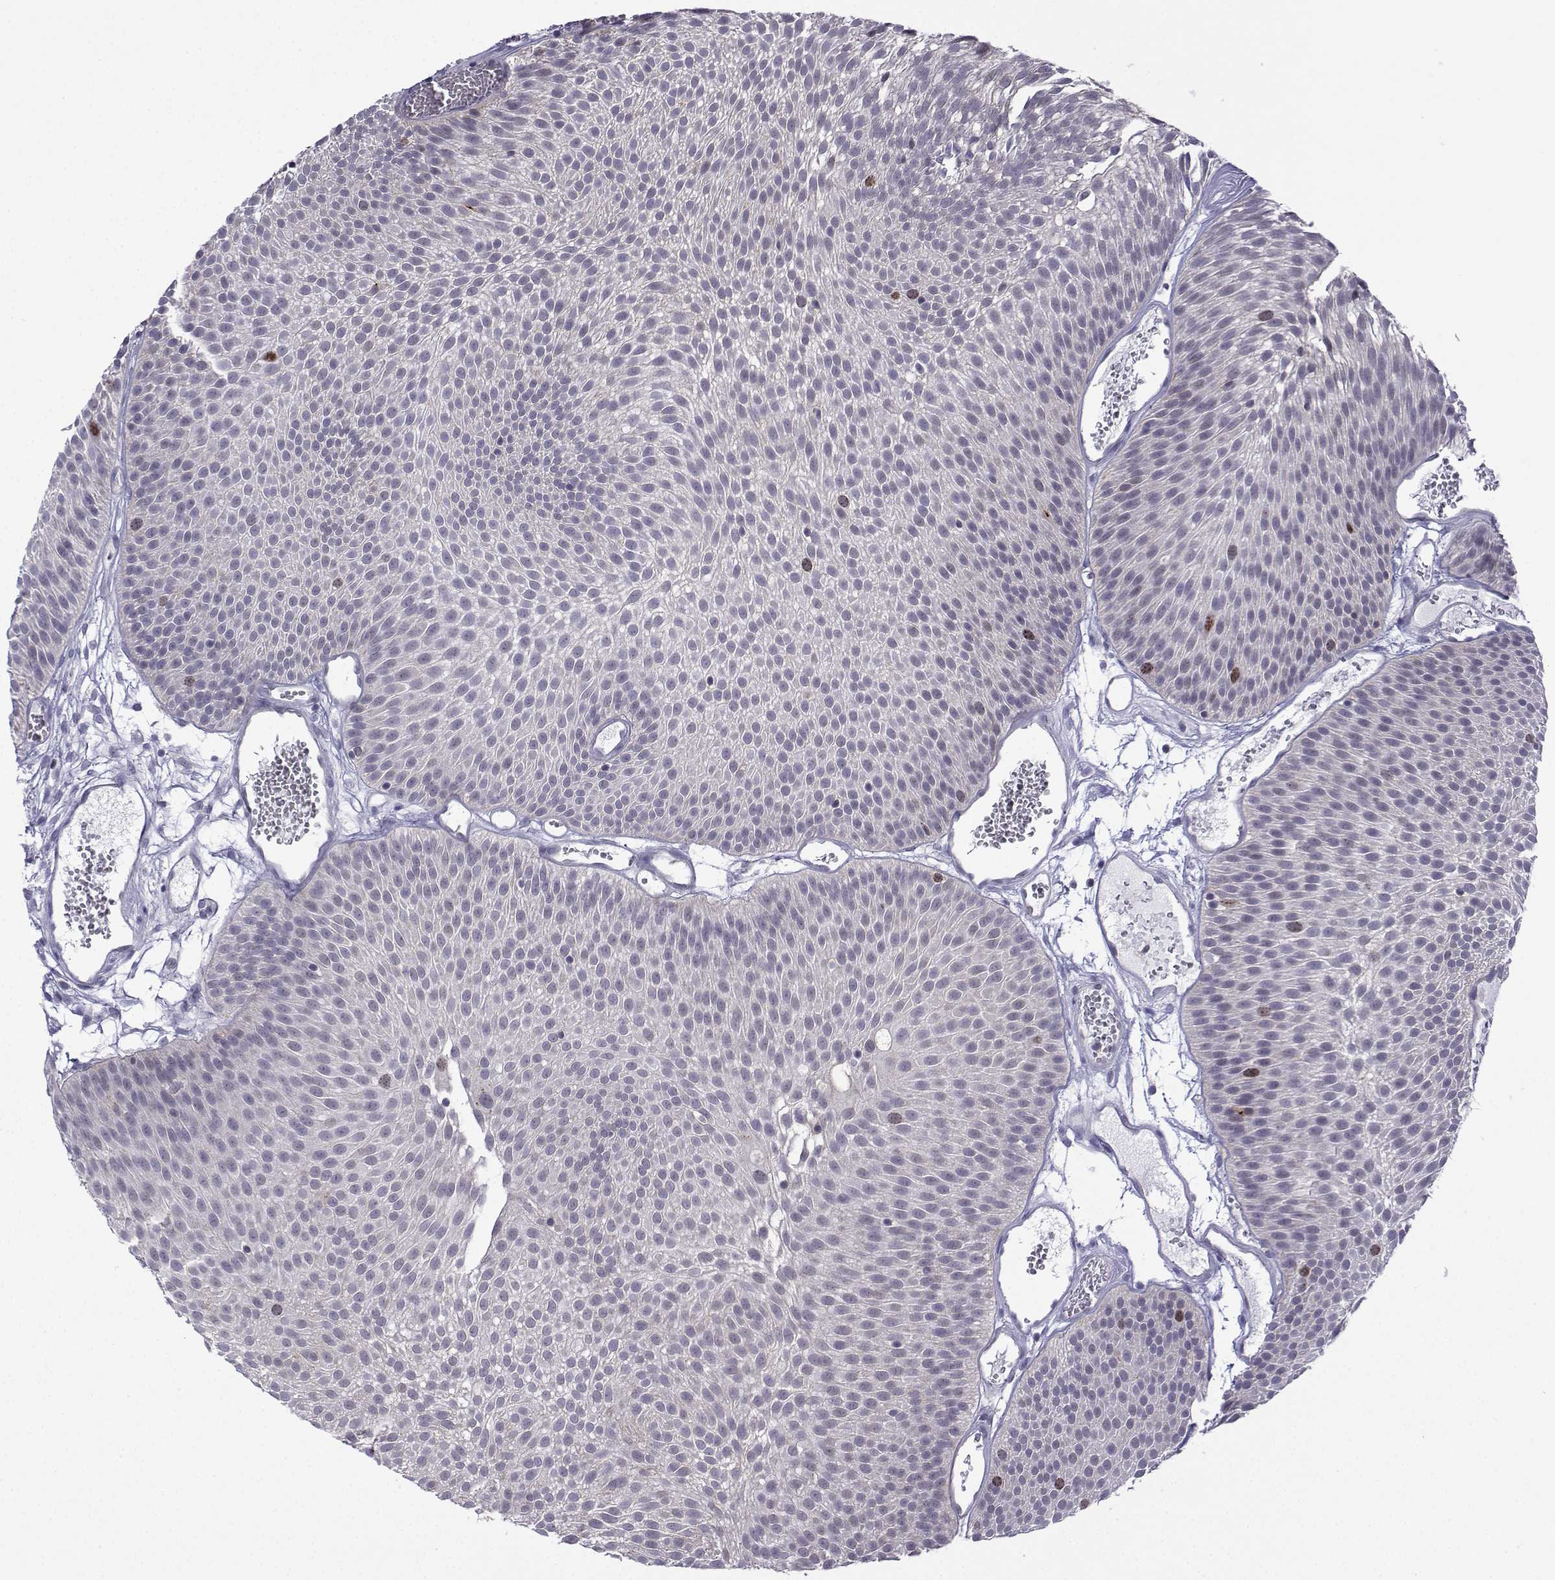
{"staining": {"intensity": "moderate", "quantity": "<25%", "location": "nuclear"}, "tissue": "urothelial cancer", "cell_type": "Tumor cells", "image_type": "cancer", "snomed": [{"axis": "morphology", "description": "Urothelial carcinoma, Low grade"}, {"axis": "topography", "description": "Urinary bladder"}], "caption": "Protein expression analysis of urothelial cancer exhibits moderate nuclear expression in about <25% of tumor cells.", "gene": "INCENP", "patient": {"sex": "male", "age": 52}}